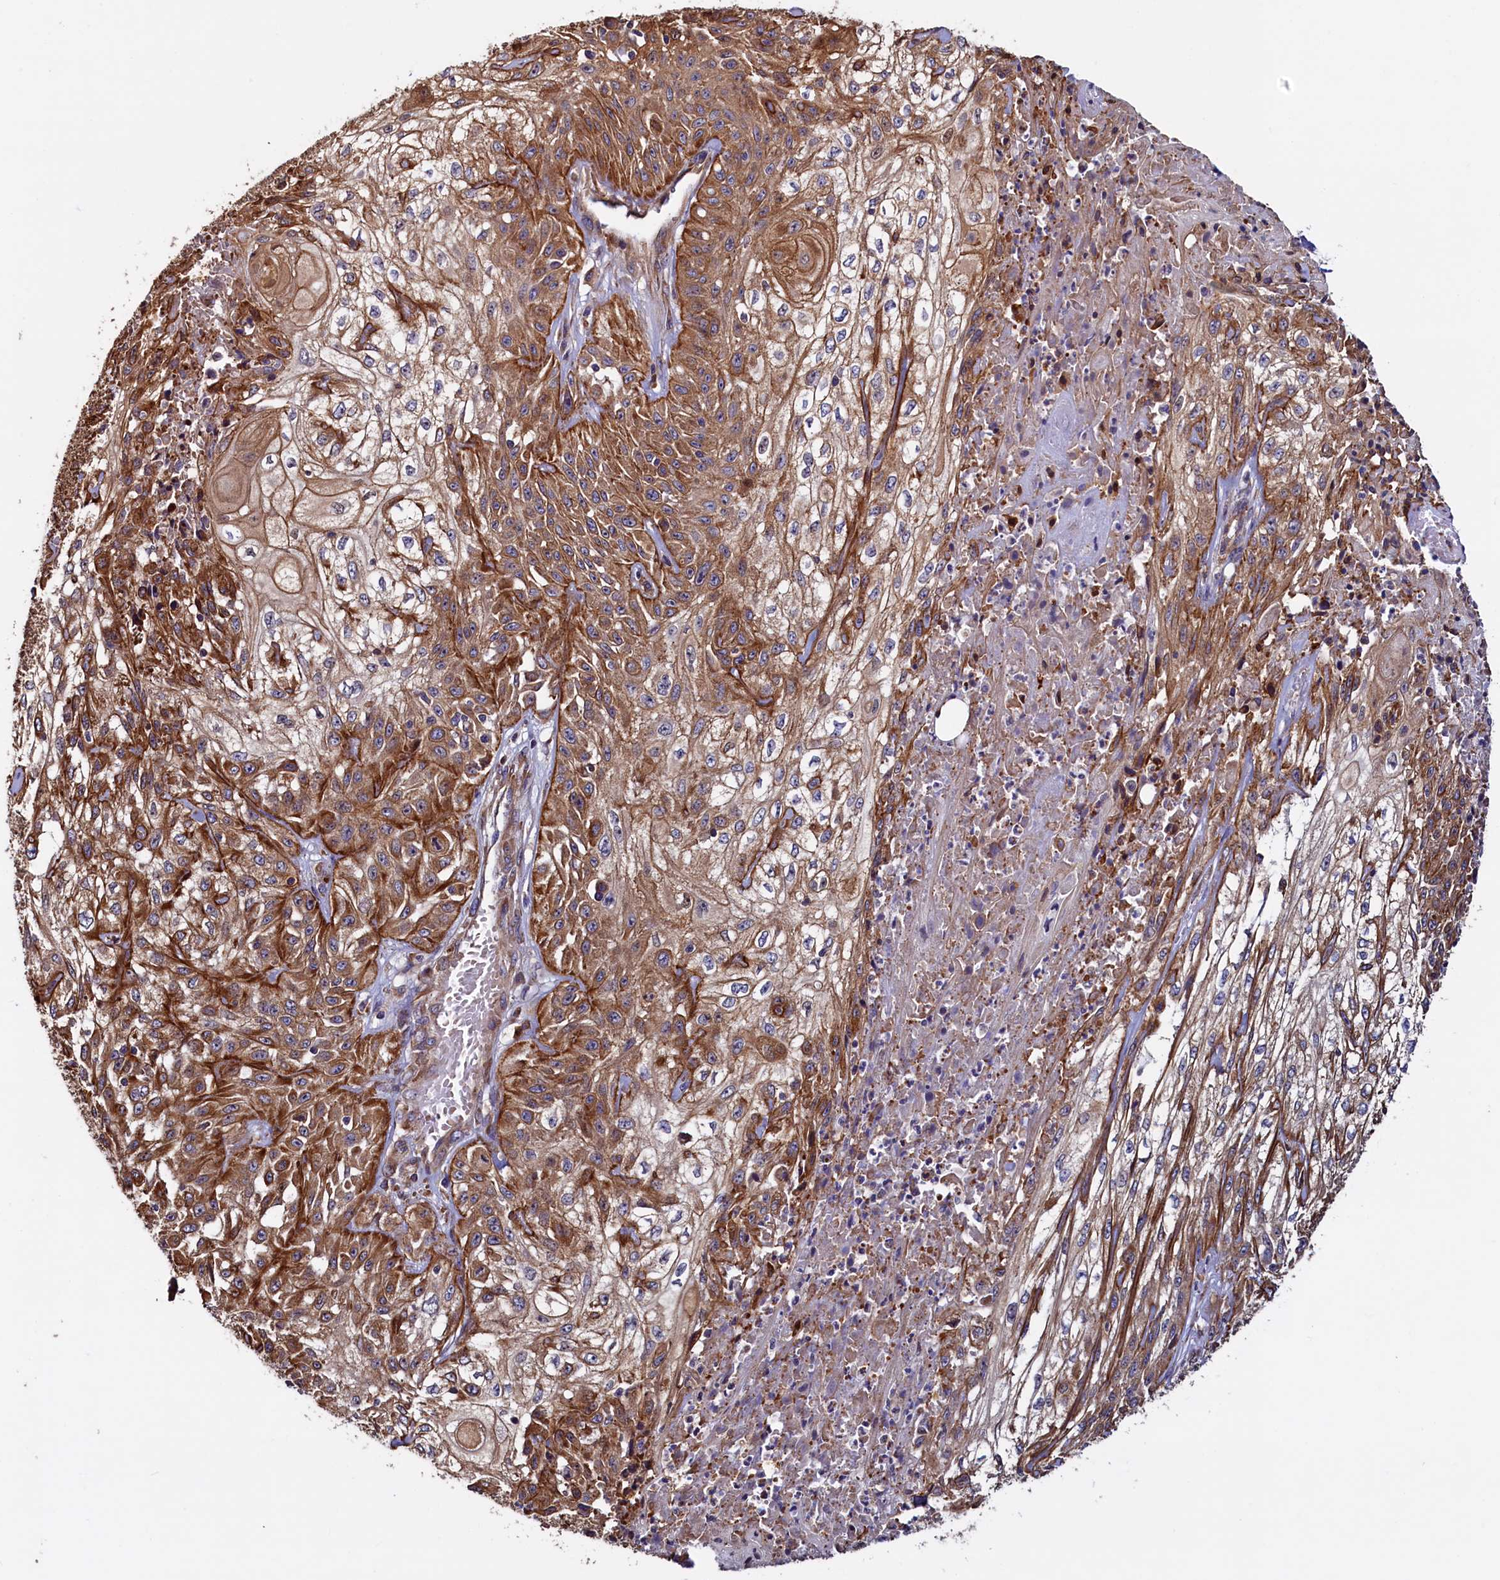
{"staining": {"intensity": "moderate", "quantity": ">75%", "location": "cytoplasmic/membranous"}, "tissue": "skin cancer", "cell_type": "Tumor cells", "image_type": "cancer", "snomed": [{"axis": "morphology", "description": "Squamous cell carcinoma, NOS"}, {"axis": "morphology", "description": "Squamous cell carcinoma, metastatic, NOS"}, {"axis": "topography", "description": "Skin"}, {"axis": "topography", "description": "Lymph node"}], "caption": "The photomicrograph reveals a brown stain indicating the presence of a protein in the cytoplasmic/membranous of tumor cells in metastatic squamous cell carcinoma (skin).", "gene": "ATXN2L", "patient": {"sex": "male", "age": 75}}